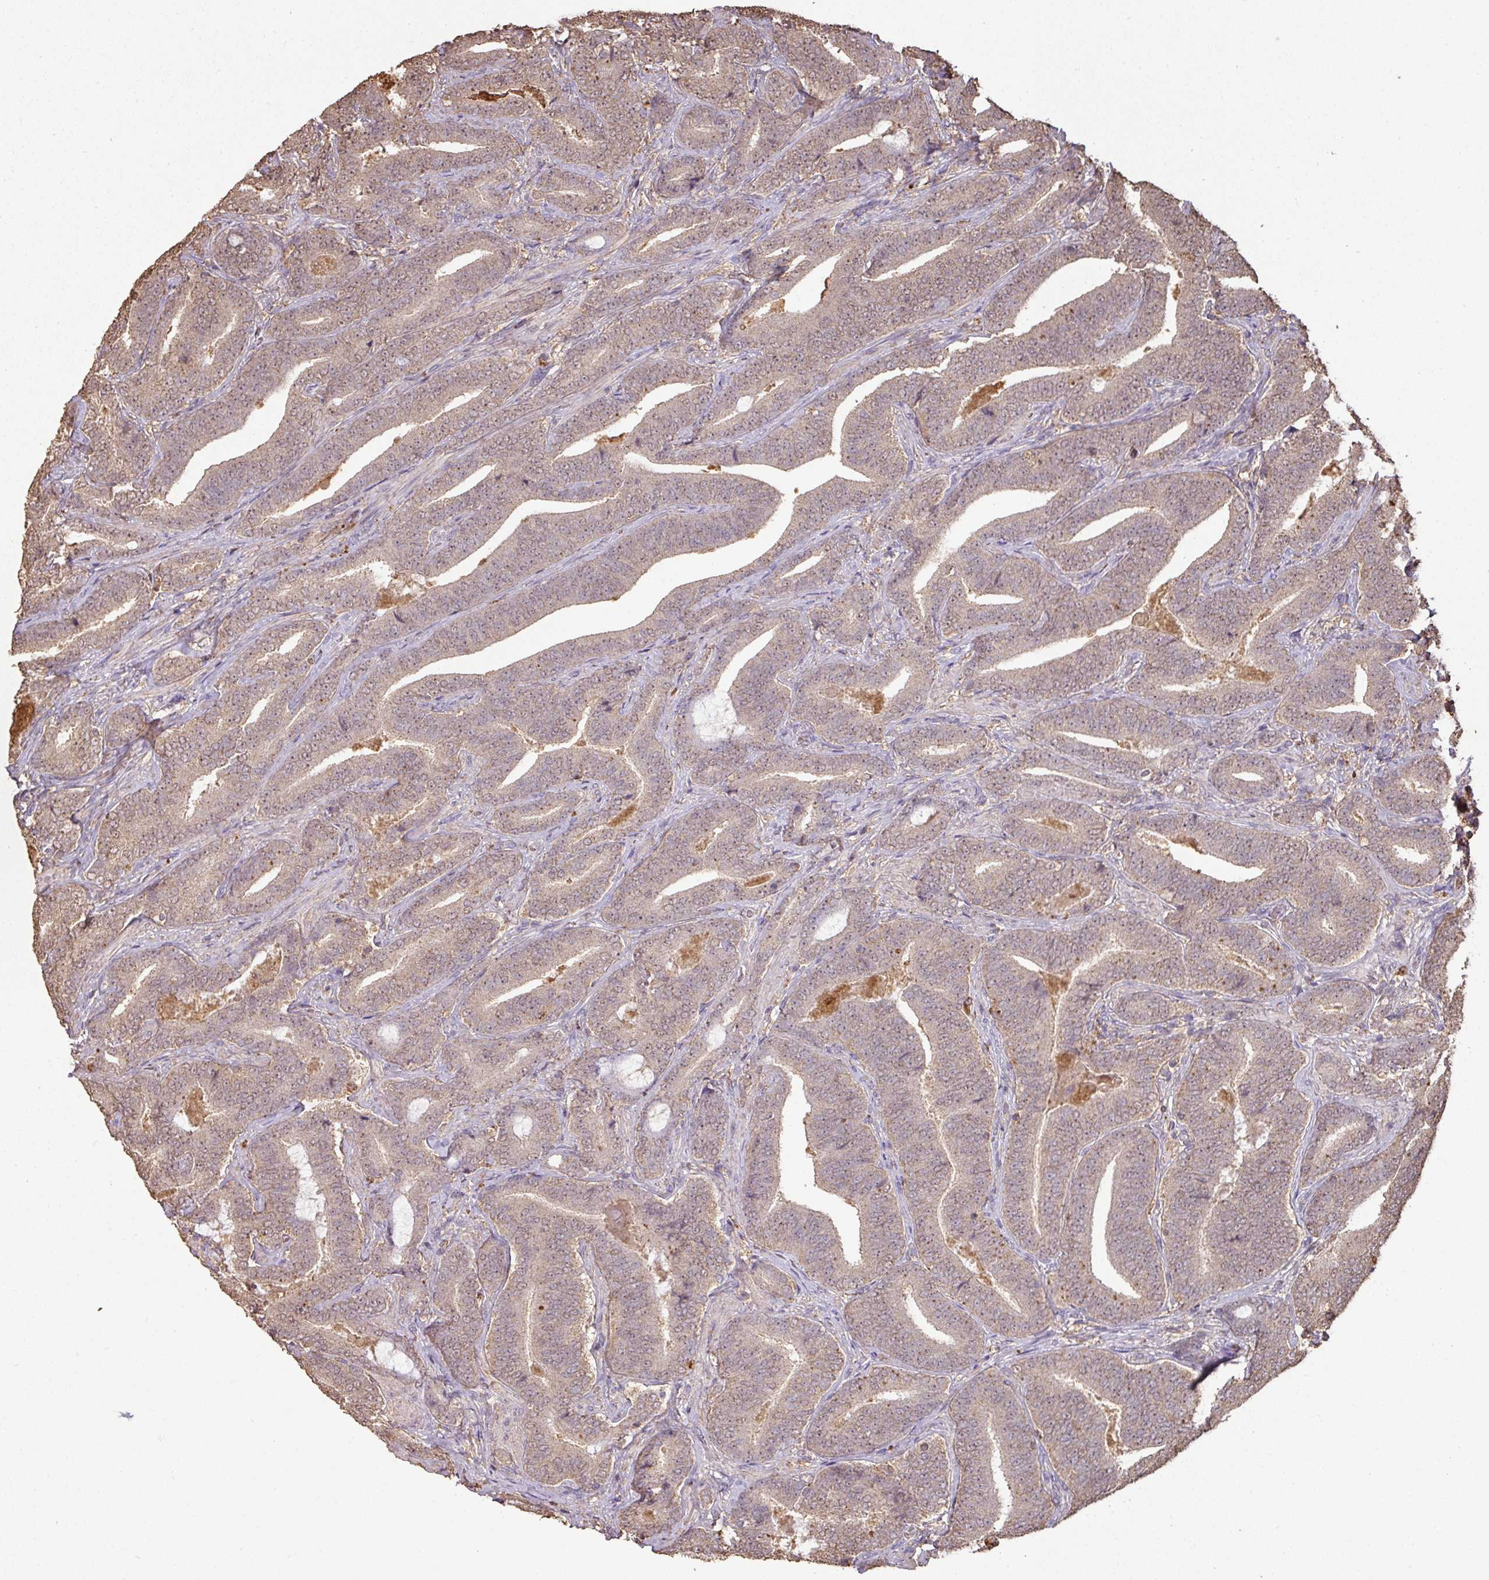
{"staining": {"intensity": "weak", "quantity": "25%-75%", "location": "cytoplasmic/membranous"}, "tissue": "prostate cancer", "cell_type": "Tumor cells", "image_type": "cancer", "snomed": [{"axis": "morphology", "description": "Adenocarcinoma, Low grade"}, {"axis": "topography", "description": "Prostate and seminal vesicle, NOS"}], "caption": "DAB immunohistochemical staining of human adenocarcinoma (low-grade) (prostate) exhibits weak cytoplasmic/membranous protein expression in about 25%-75% of tumor cells.", "gene": "ATAT1", "patient": {"sex": "male", "age": 61}}